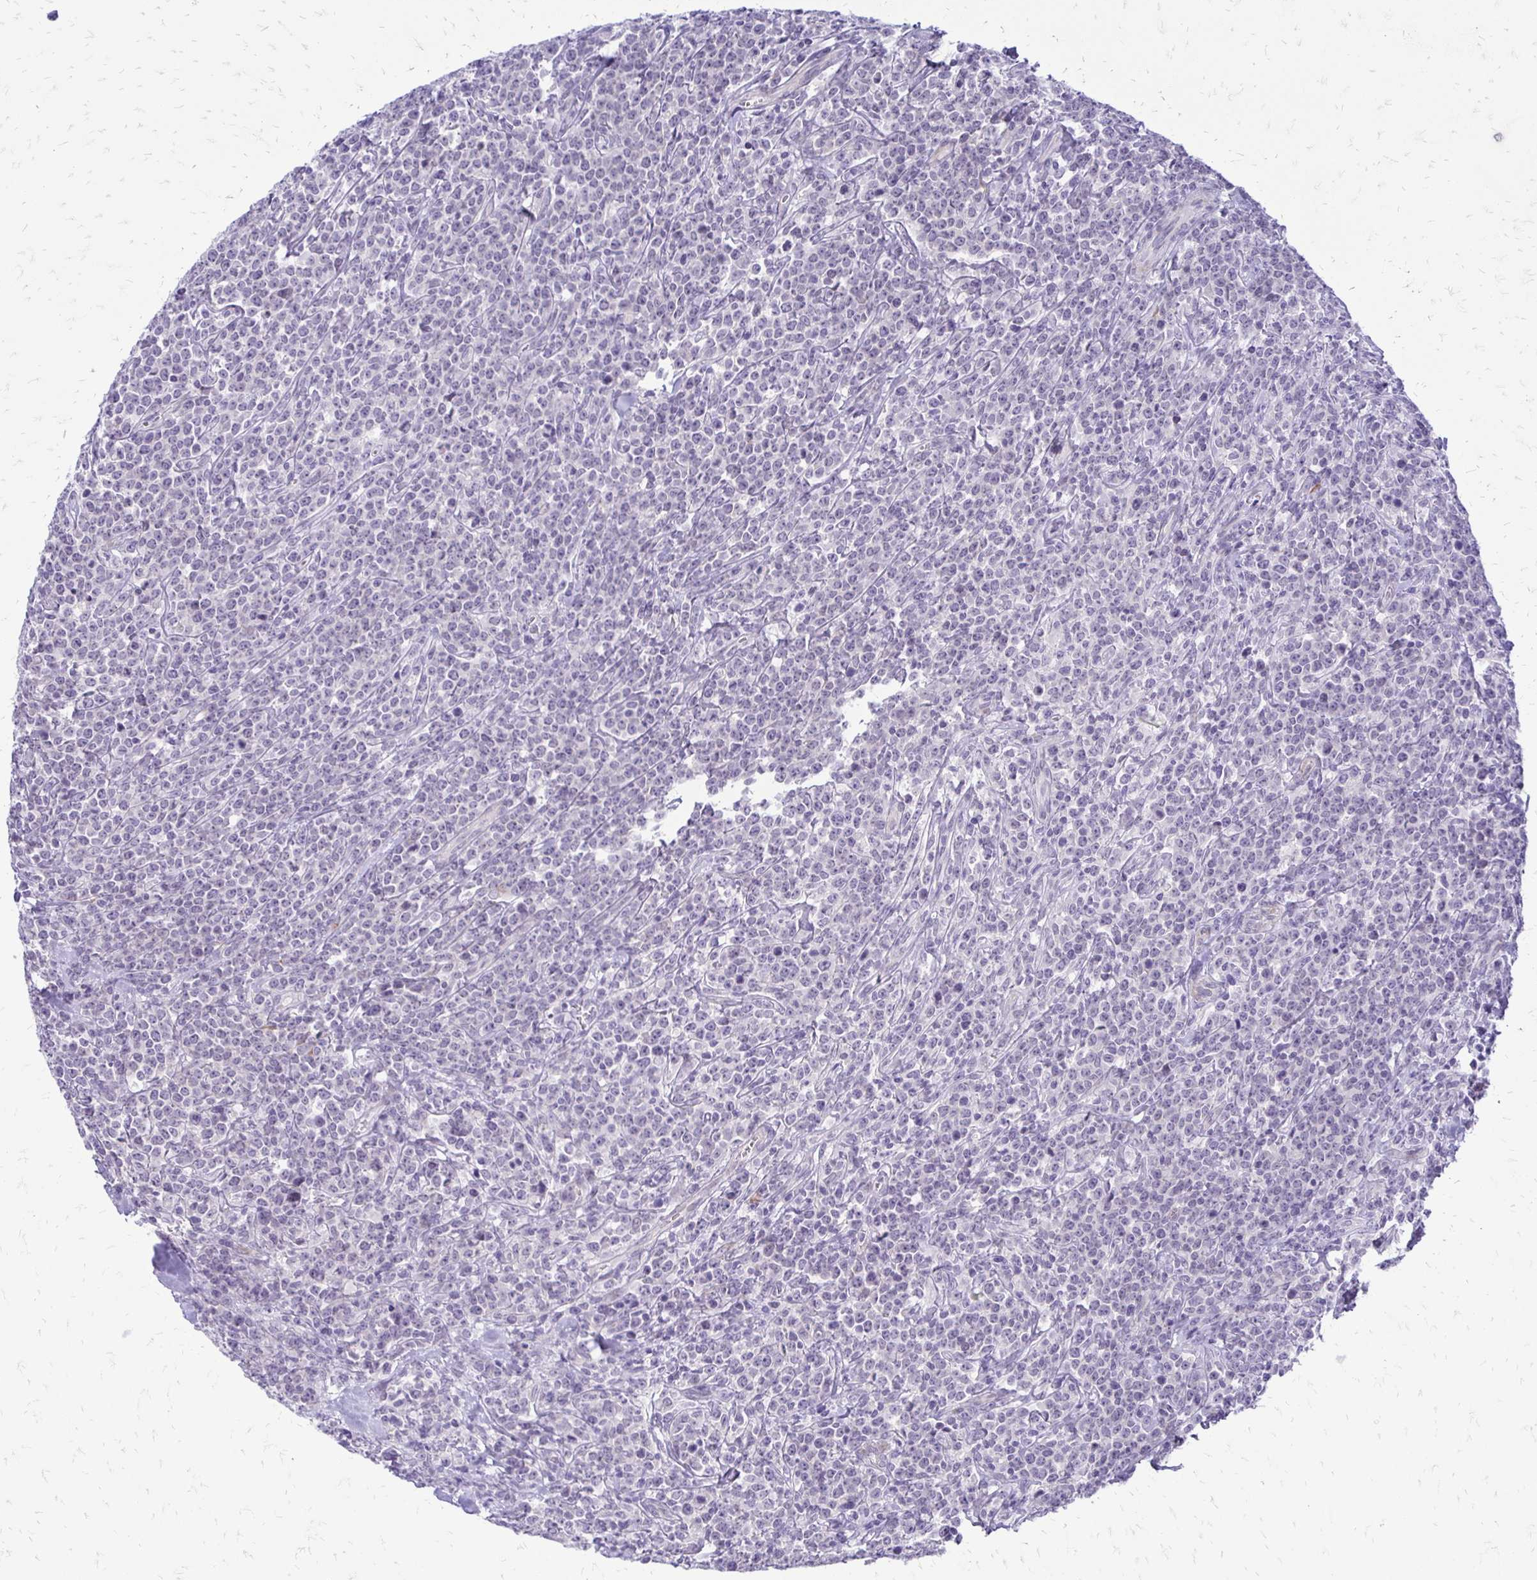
{"staining": {"intensity": "negative", "quantity": "none", "location": "none"}, "tissue": "lymphoma", "cell_type": "Tumor cells", "image_type": "cancer", "snomed": [{"axis": "morphology", "description": "Malignant lymphoma, non-Hodgkin's type, High grade"}, {"axis": "topography", "description": "Small intestine"}], "caption": "Protein analysis of lymphoma demonstrates no significant staining in tumor cells.", "gene": "EPYC", "patient": {"sex": "female", "age": 56}}